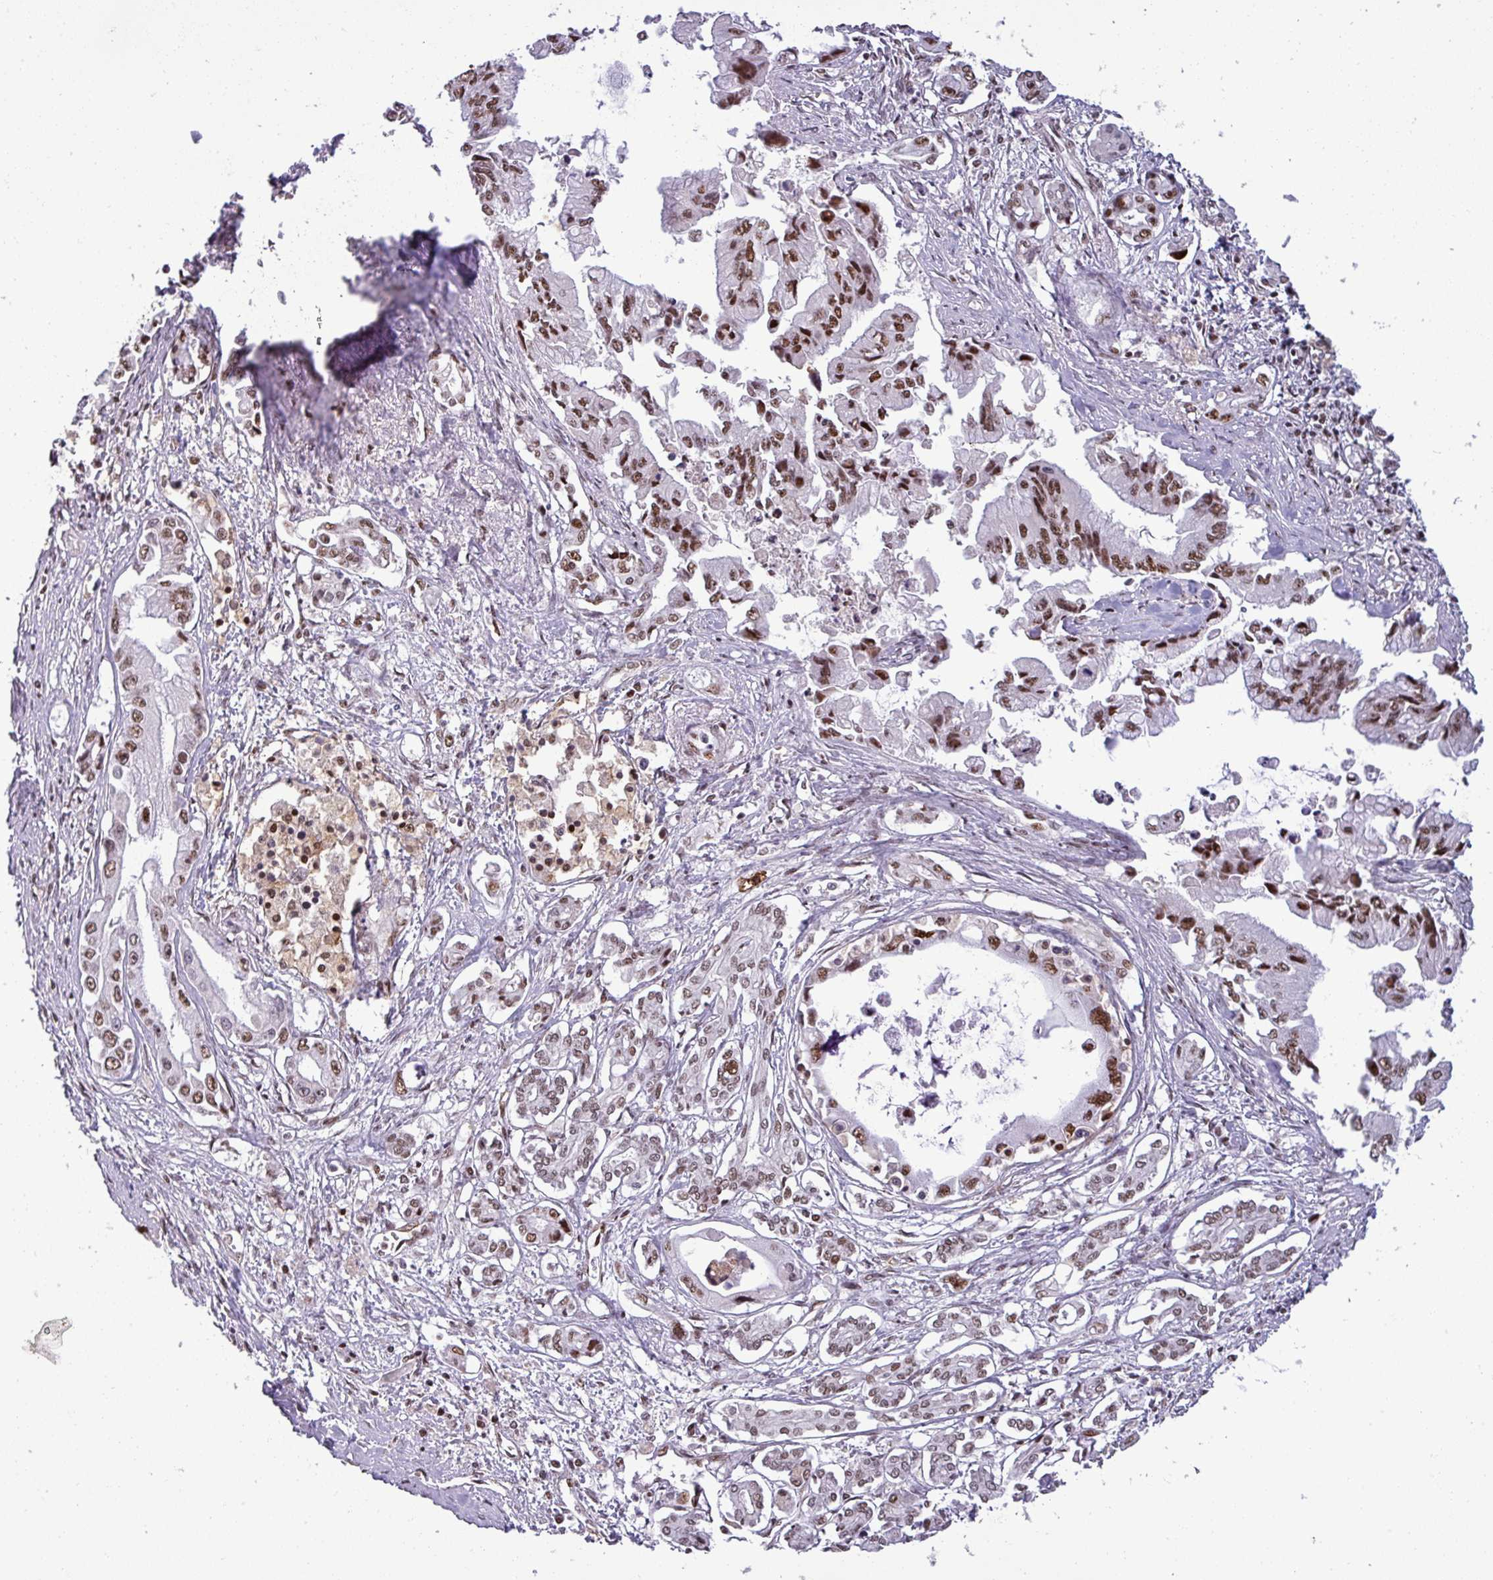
{"staining": {"intensity": "strong", "quantity": ">75%", "location": "nuclear"}, "tissue": "pancreatic cancer", "cell_type": "Tumor cells", "image_type": "cancer", "snomed": [{"axis": "morphology", "description": "Adenocarcinoma, NOS"}, {"axis": "topography", "description": "Pancreas"}], "caption": "Human adenocarcinoma (pancreatic) stained for a protein (brown) shows strong nuclear positive positivity in about >75% of tumor cells.", "gene": "PTPN20", "patient": {"sex": "male", "age": 84}}